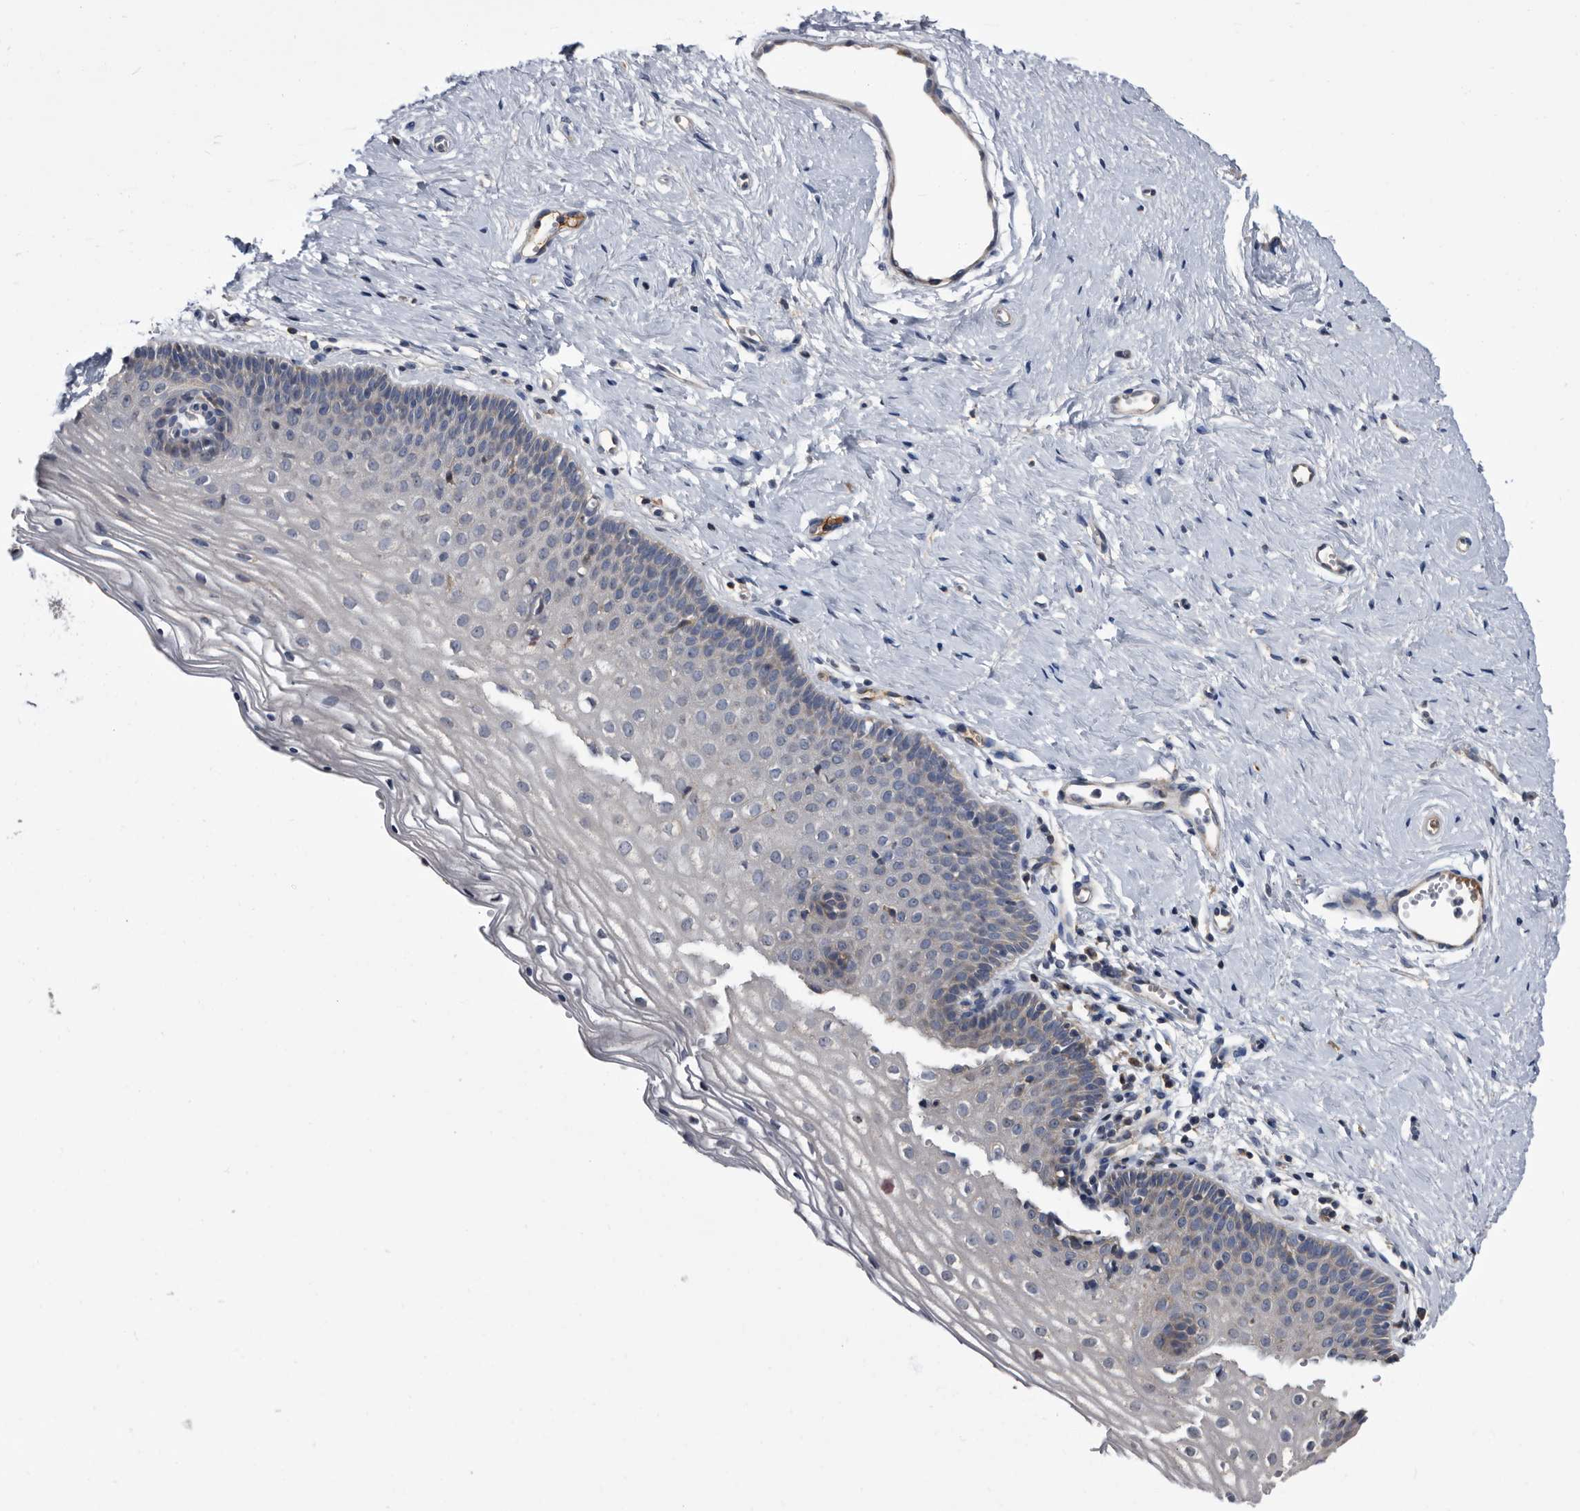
{"staining": {"intensity": "weak", "quantity": "<25%", "location": "cytoplasmic/membranous"}, "tissue": "vagina", "cell_type": "Squamous epithelial cells", "image_type": "normal", "snomed": [{"axis": "morphology", "description": "Normal tissue, NOS"}, {"axis": "topography", "description": "Vagina"}], "caption": "Immunohistochemistry photomicrograph of benign vagina stained for a protein (brown), which shows no expression in squamous epithelial cells.", "gene": "DTNBP1", "patient": {"sex": "female", "age": 32}}